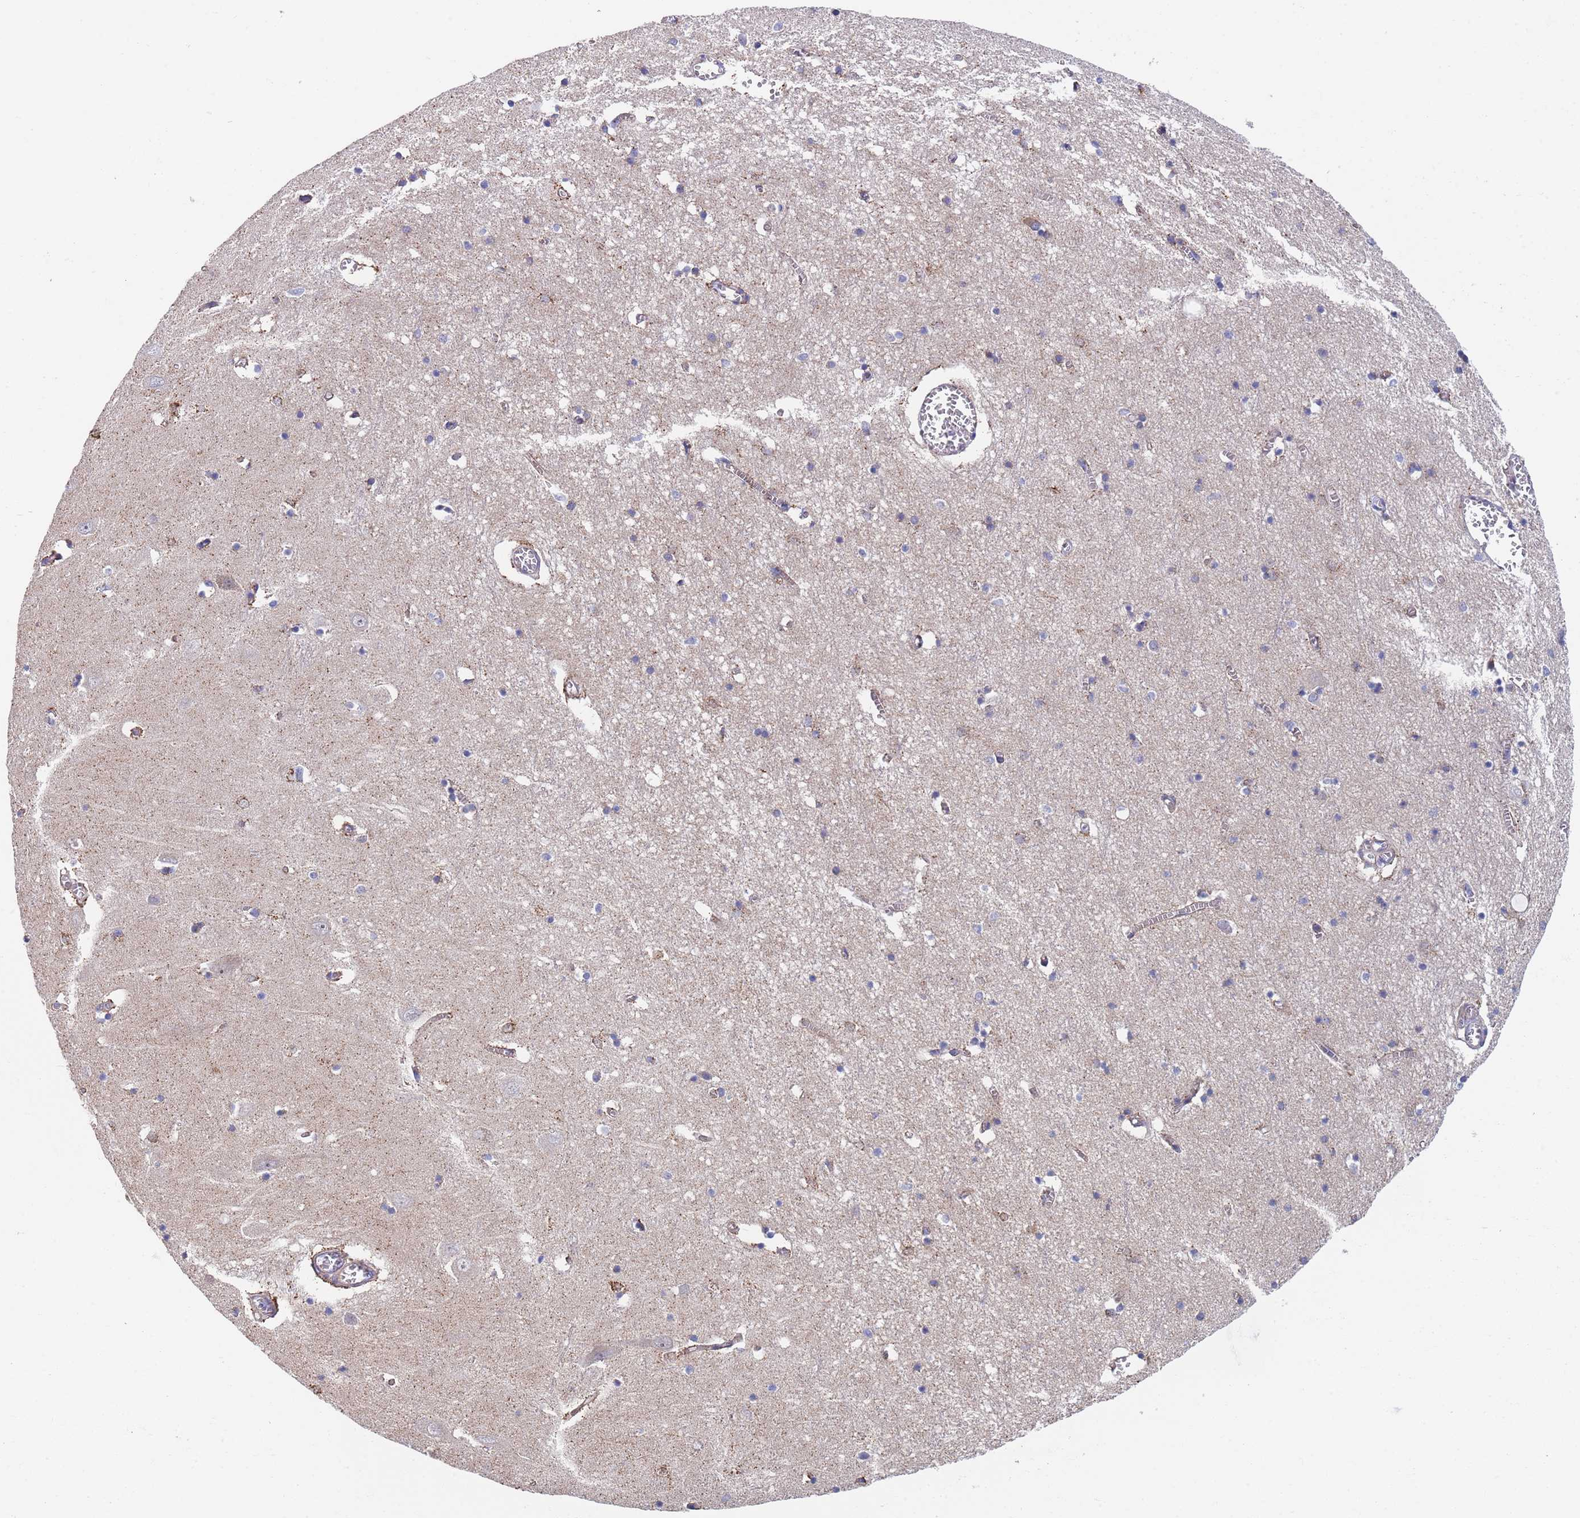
{"staining": {"intensity": "weak", "quantity": "<25%", "location": "cytoplasmic/membranous"}, "tissue": "hippocampus", "cell_type": "Glial cells", "image_type": "normal", "snomed": [{"axis": "morphology", "description": "Normal tissue, NOS"}, {"axis": "topography", "description": "Hippocampus"}], "caption": "The photomicrograph shows no significant expression in glial cells of hippocampus.", "gene": "PWWP3A", "patient": {"sex": "male", "age": 70}}